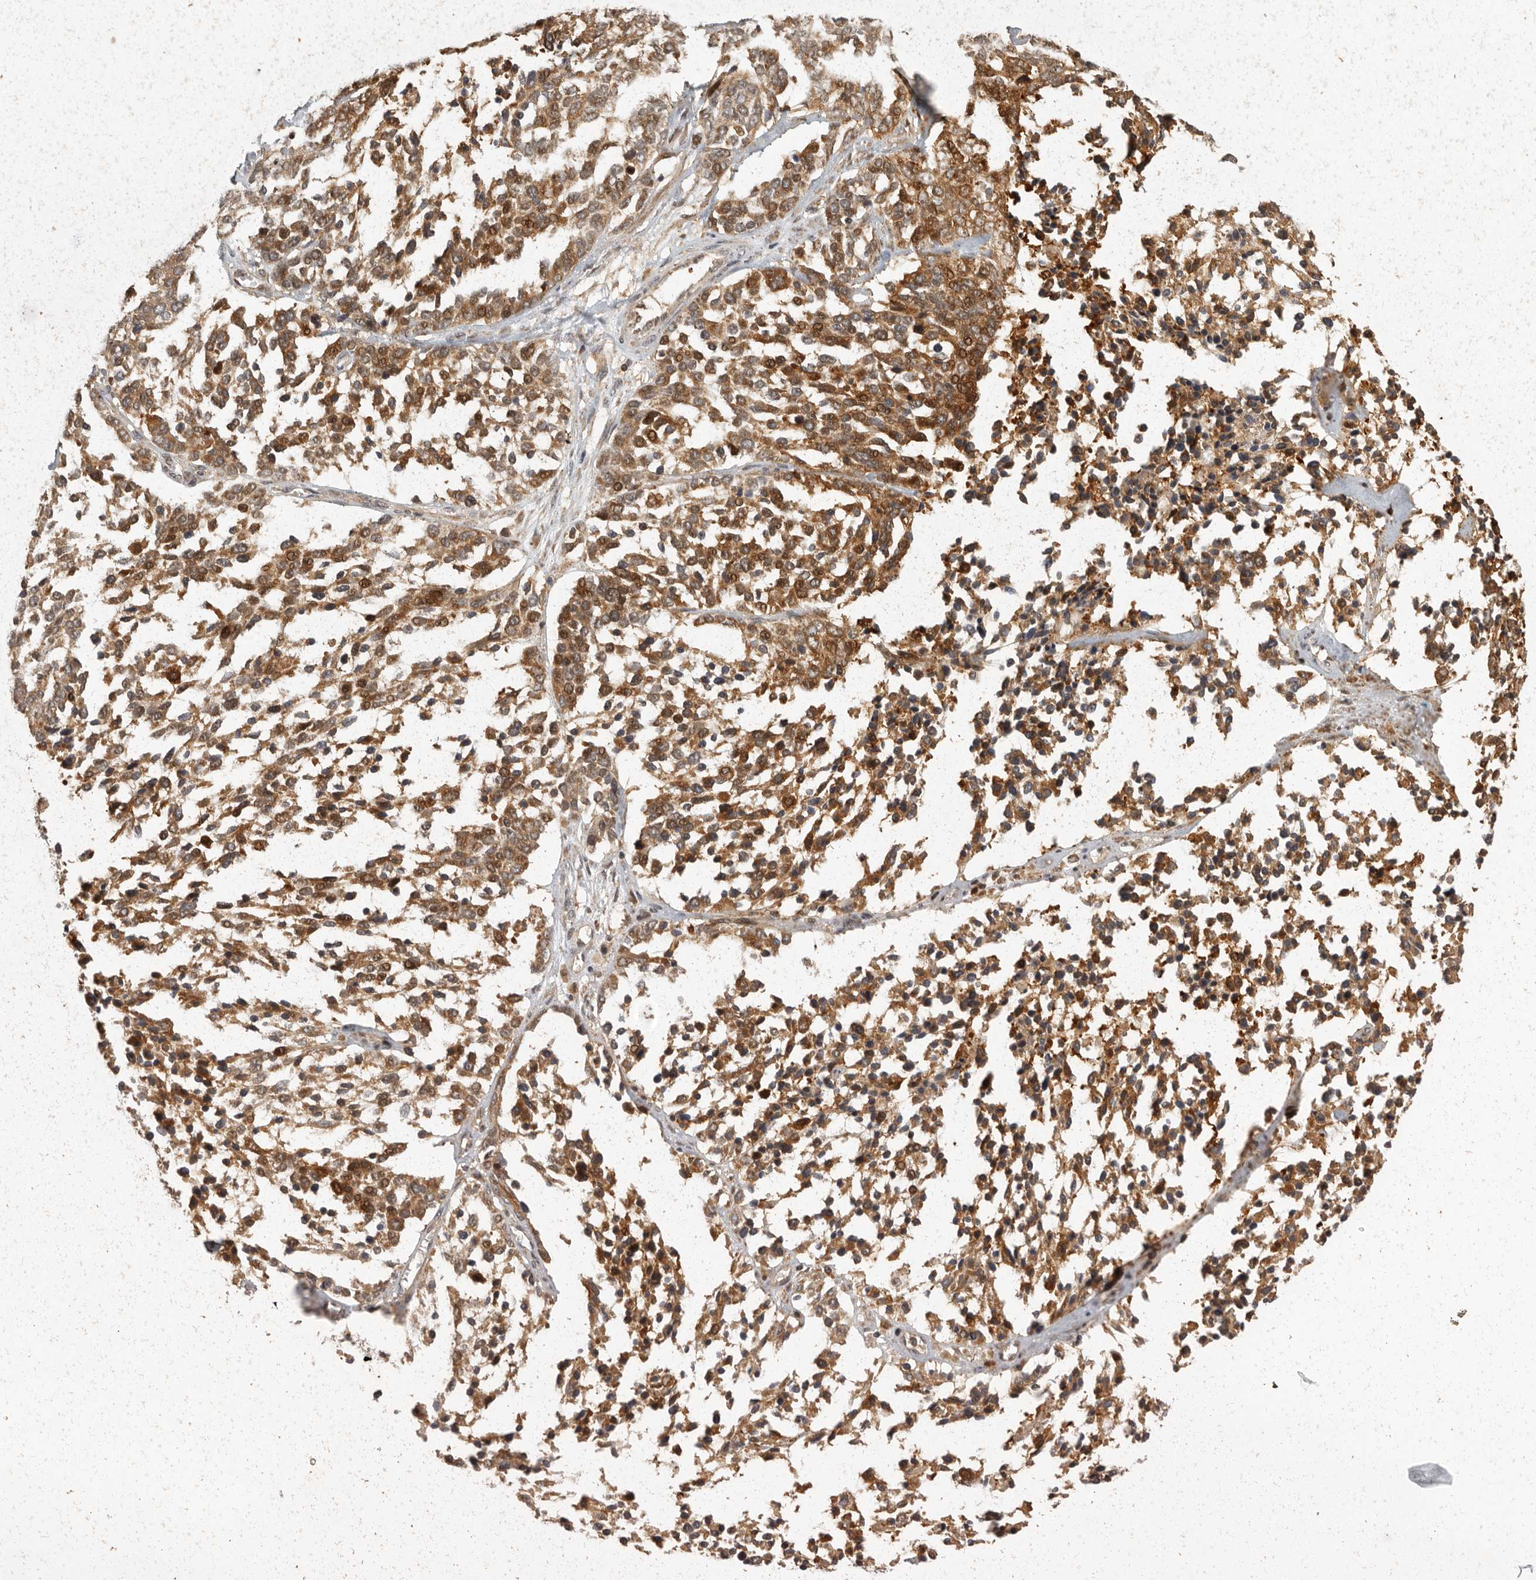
{"staining": {"intensity": "moderate", "quantity": ">75%", "location": "cytoplasmic/membranous"}, "tissue": "ovarian cancer", "cell_type": "Tumor cells", "image_type": "cancer", "snomed": [{"axis": "morphology", "description": "Cystadenocarcinoma, serous, NOS"}, {"axis": "topography", "description": "Ovary"}], "caption": "A brown stain highlights moderate cytoplasmic/membranous expression of a protein in human ovarian cancer tumor cells. (Stains: DAB (3,3'-diaminobenzidine) in brown, nuclei in blue, Microscopy: brightfield microscopy at high magnification).", "gene": "SWT1", "patient": {"sex": "female", "age": 44}}